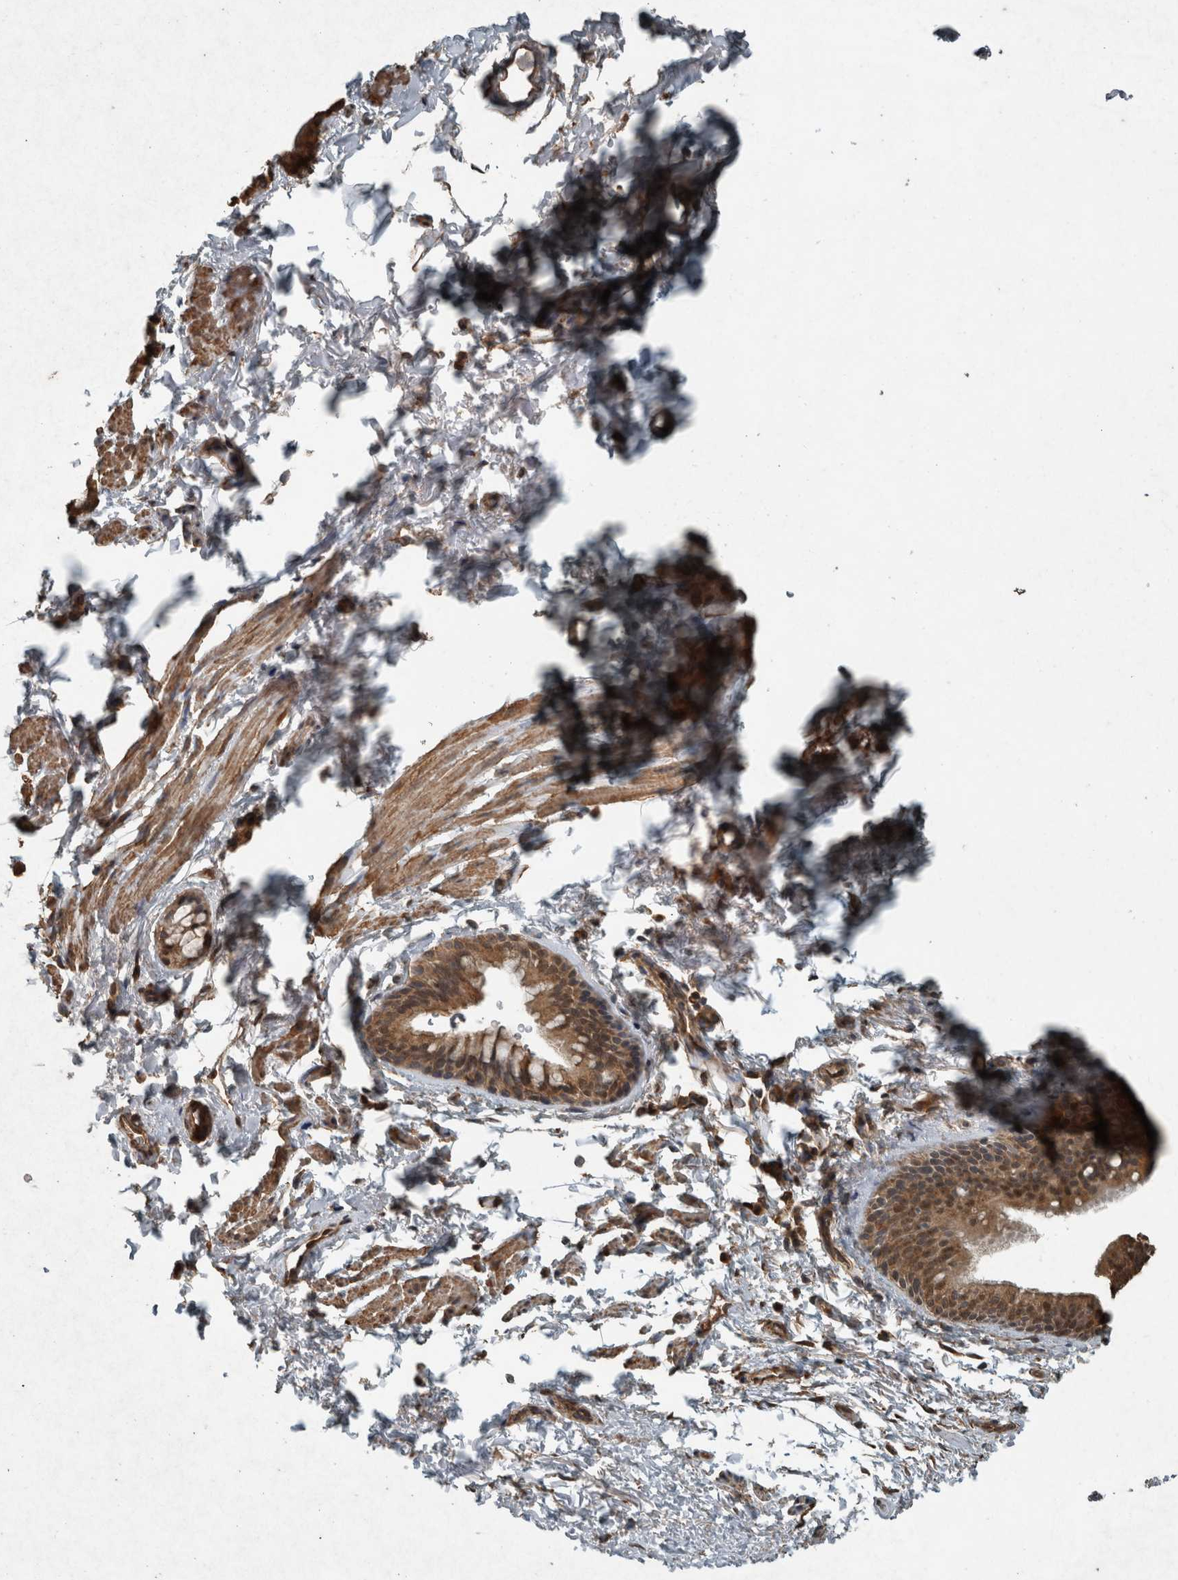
{"staining": {"intensity": "moderate", "quantity": ">75%", "location": "cytoplasmic/membranous,nuclear"}, "tissue": "bronchus", "cell_type": "Respiratory epithelial cells", "image_type": "normal", "snomed": [{"axis": "morphology", "description": "Normal tissue, NOS"}, {"axis": "topography", "description": "Cartilage tissue"}, {"axis": "topography", "description": "Bronchus"}, {"axis": "topography", "description": "Lung"}], "caption": "Immunohistochemistry (IHC) staining of benign bronchus, which displays medium levels of moderate cytoplasmic/membranous,nuclear staining in about >75% of respiratory epithelial cells indicating moderate cytoplasmic/membranous,nuclear protein staining. The staining was performed using DAB (brown) for protein detection and nuclei were counterstained in hematoxylin (blue).", "gene": "ARHGEF12", "patient": {"sex": "male", "age": 64}}